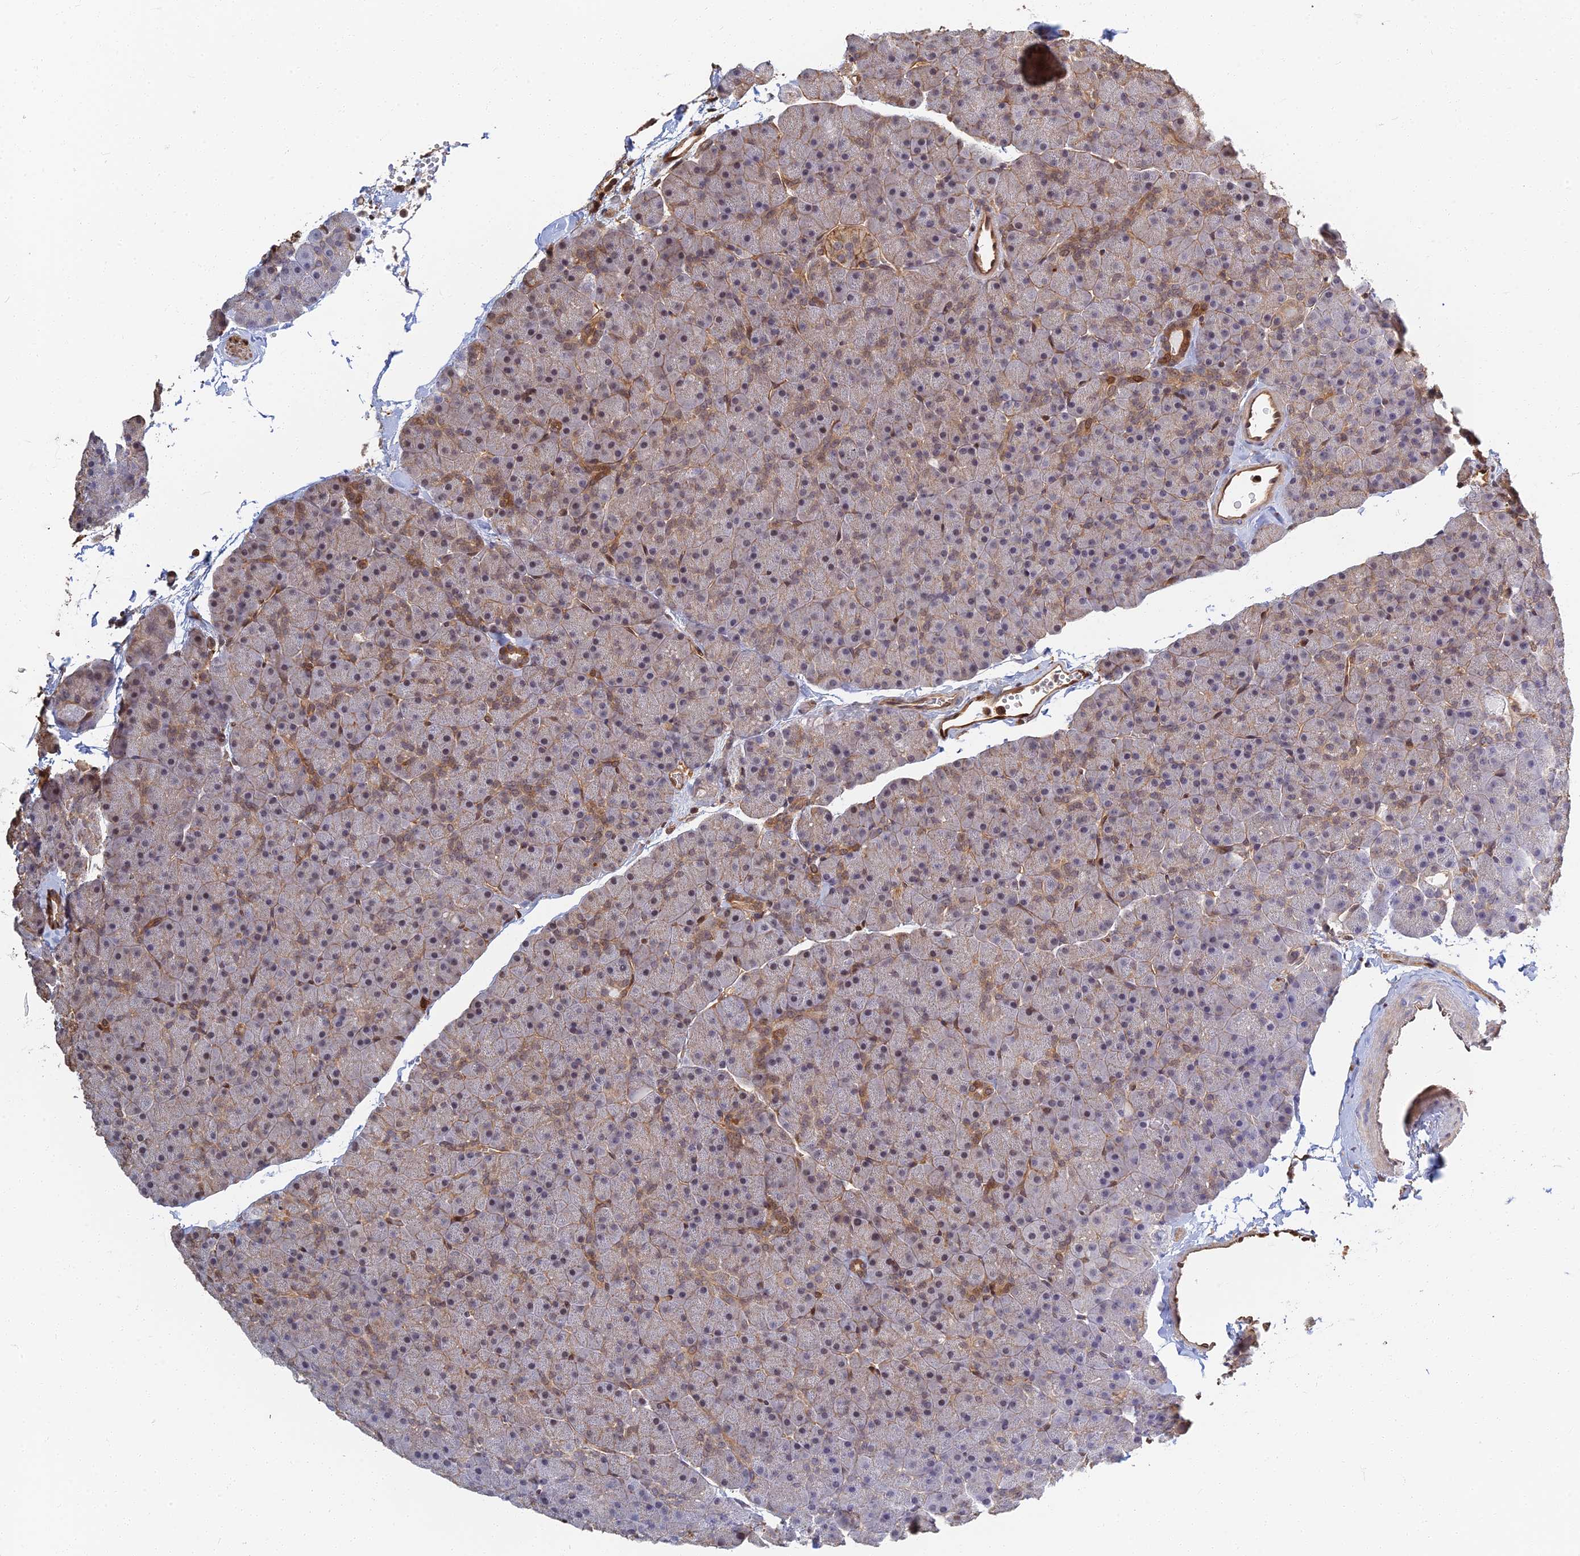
{"staining": {"intensity": "moderate", "quantity": "25%-75%", "location": "cytoplasmic/membranous,nuclear"}, "tissue": "pancreas", "cell_type": "Exocrine glandular cells", "image_type": "normal", "snomed": [{"axis": "morphology", "description": "Normal tissue, NOS"}, {"axis": "topography", "description": "Pancreas"}], "caption": "Human pancreas stained with a brown dye displays moderate cytoplasmic/membranous,nuclear positive expression in about 25%-75% of exocrine glandular cells.", "gene": "LRRN3", "patient": {"sex": "male", "age": 36}}